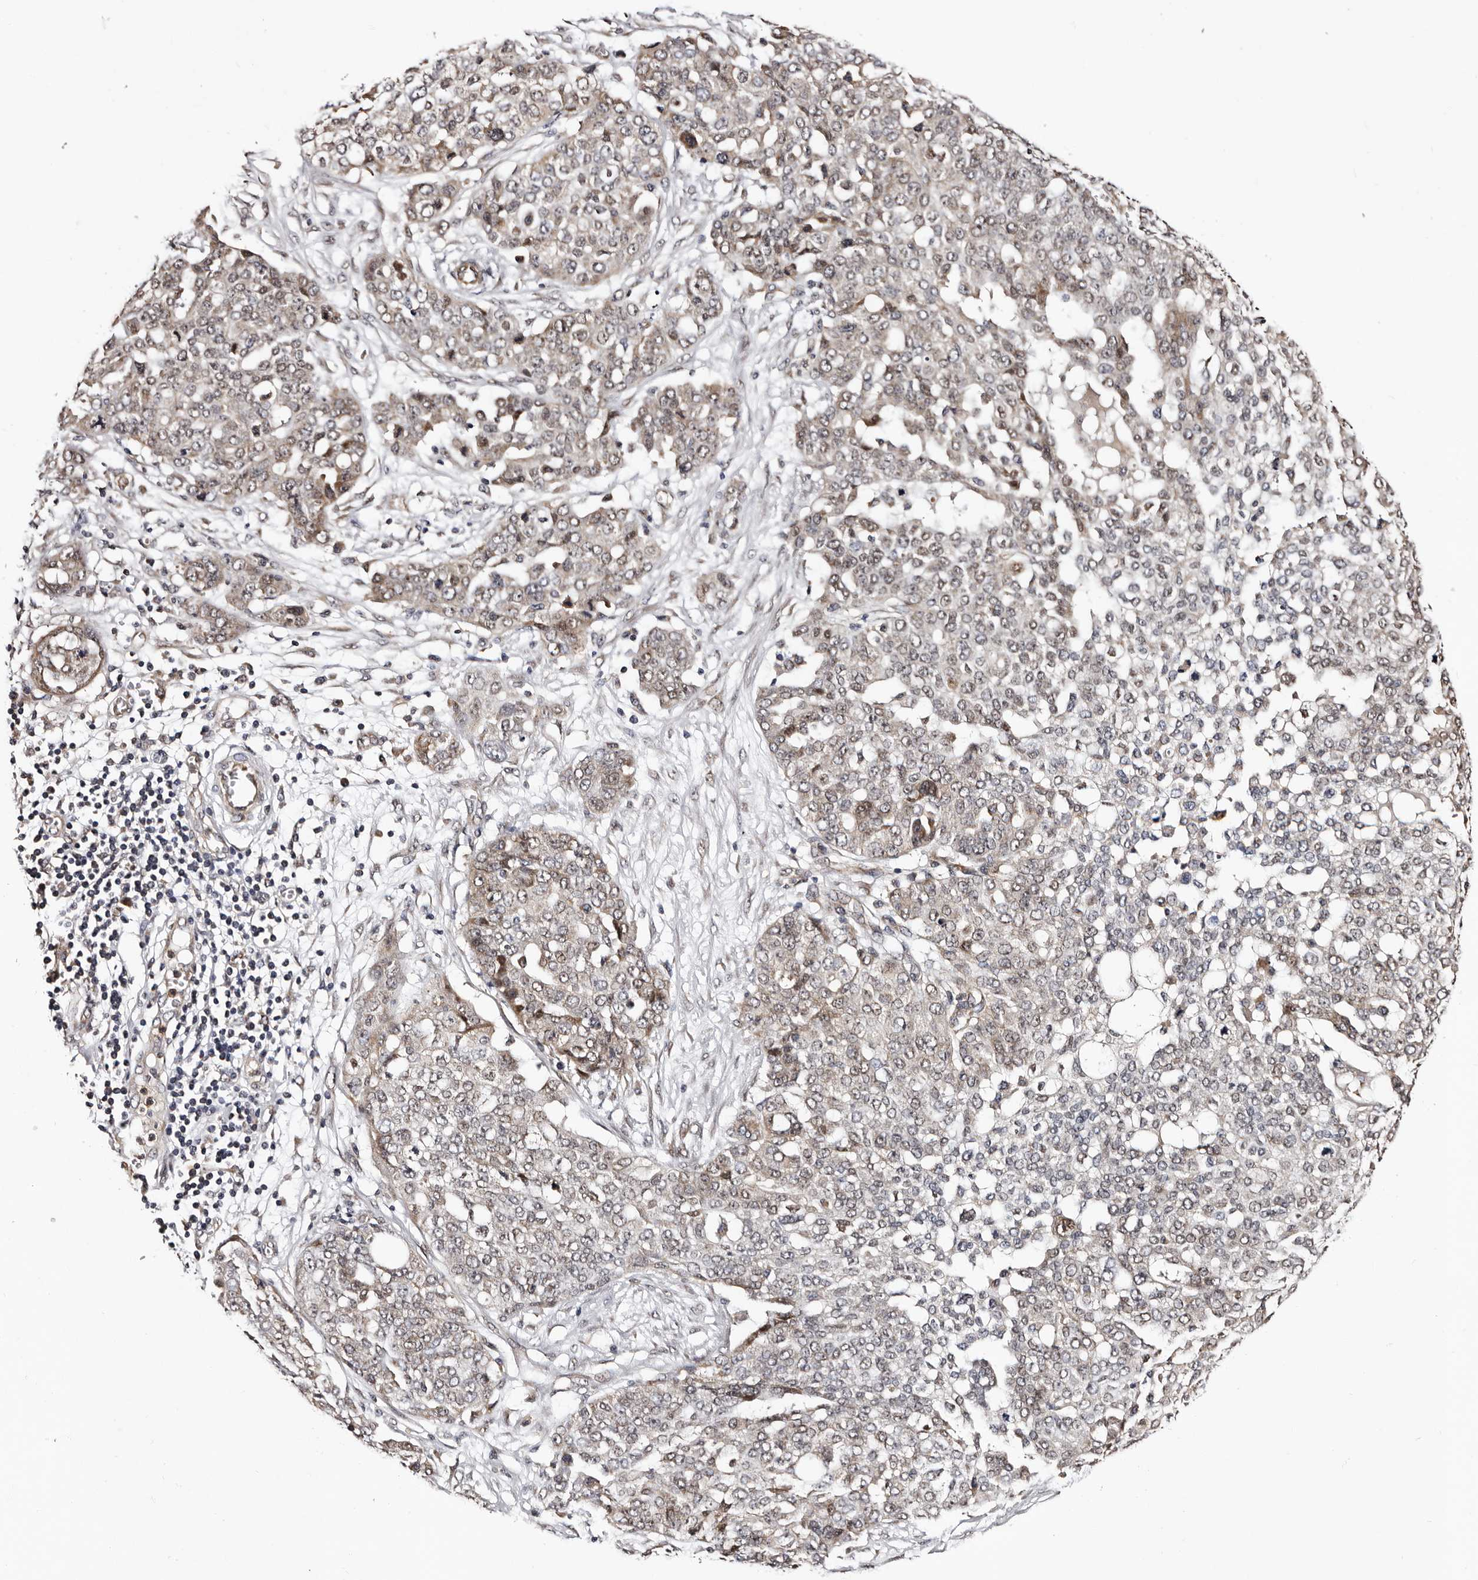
{"staining": {"intensity": "weak", "quantity": "25%-75%", "location": "cytoplasmic/membranous"}, "tissue": "ovarian cancer", "cell_type": "Tumor cells", "image_type": "cancer", "snomed": [{"axis": "morphology", "description": "Cystadenocarcinoma, serous, NOS"}, {"axis": "topography", "description": "Soft tissue"}, {"axis": "topography", "description": "Ovary"}], "caption": "Serous cystadenocarcinoma (ovarian) stained with DAB immunohistochemistry demonstrates low levels of weak cytoplasmic/membranous expression in approximately 25%-75% of tumor cells. (DAB IHC with brightfield microscopy, high magnification).", "gene": "GLRX3", "patient": {"sex": "female", "age": 57}}